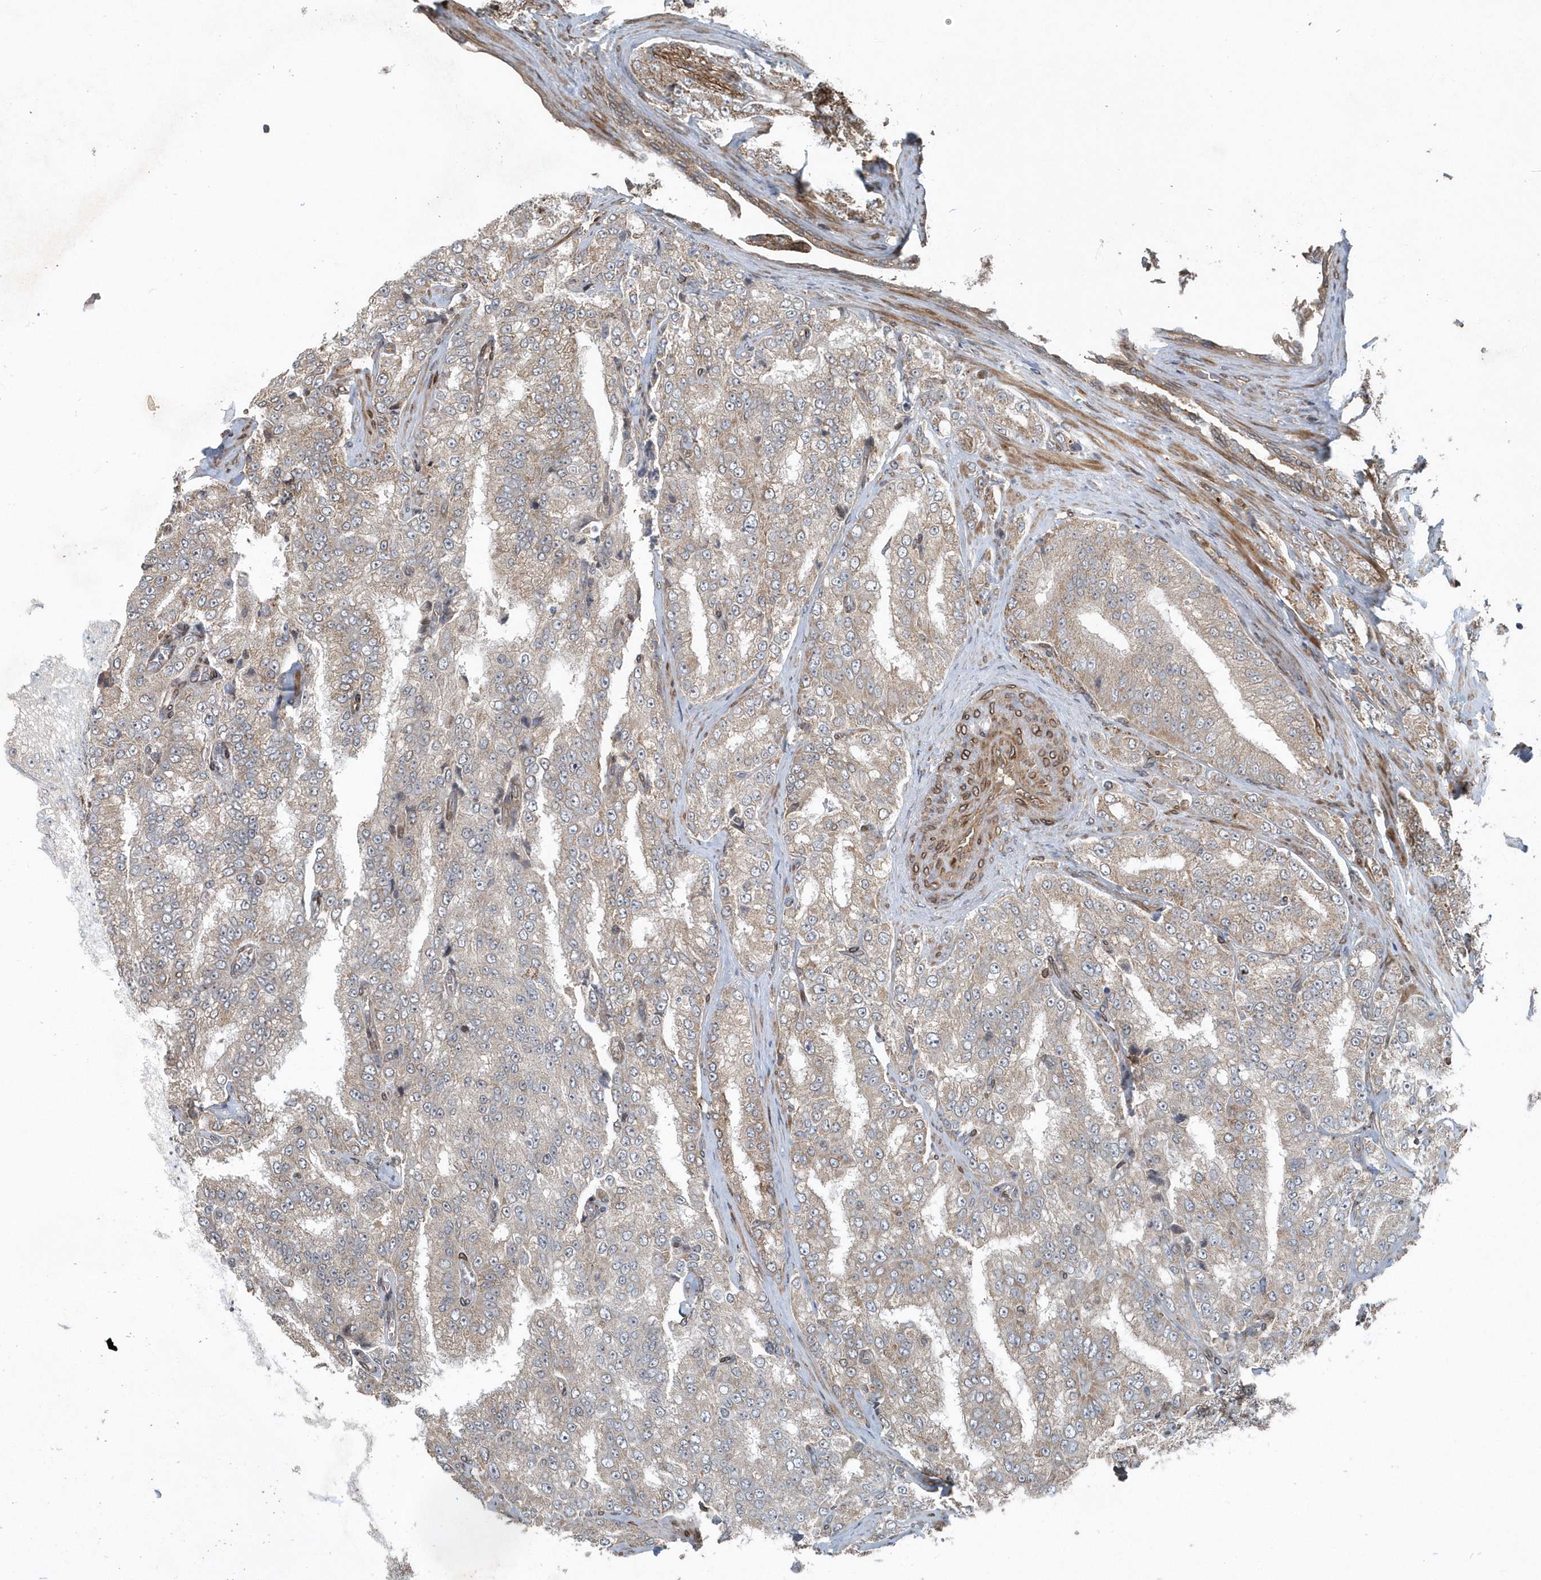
{"staining": {"intensity": "weak", "quantity": "25%-75%", "location": "cytoplasmic/membranous"}, "tissue": "prostate cancer", "cell_type": "Tumor cells", "image_type": "cancer", "snomed": [{"axis": "morphology", "description": "Adenocarcinoma, High grade"}, {"axis": "topography", "description": "Prostate"}], "caption": "The histopathology image shows immunohistochemical staining of prostate high-grade adenocarcinoma. There is weak cytoplasmic/membranous staining is present in about 25%-75% of tumor cells. (IHC, brightfield microscopy, high magnification).", "gene": "MCC", "patient": {"sex": "male", "age": 58}}